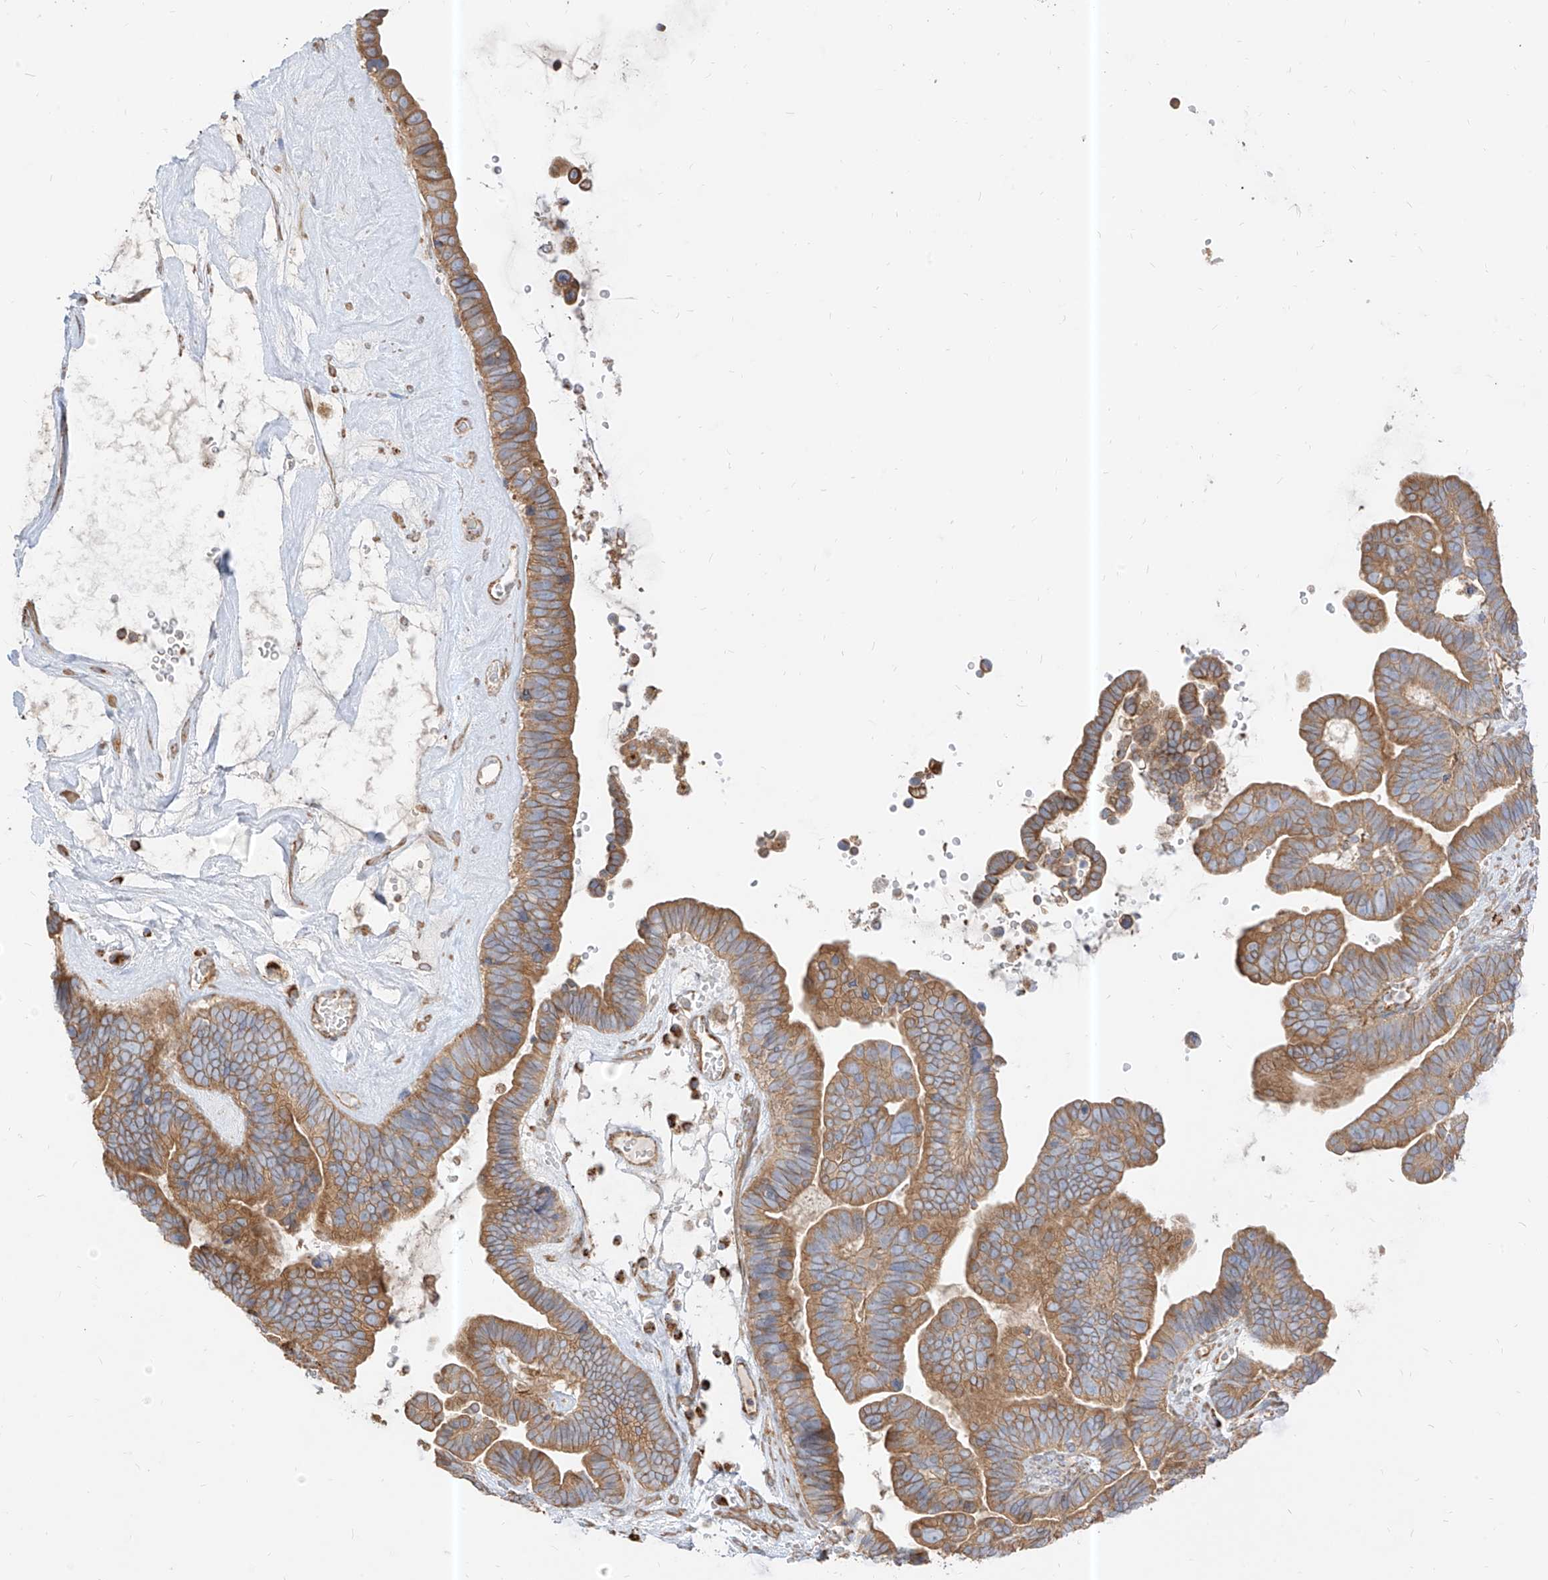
{"staining": {"intensity": "moderate", "quantity": ">75%", "location": "cytoplasmic/membranous"}, "tissue": "ovarian cancer", "cell_type": "Tumor cells", "image_type": "cancer", "snomed": [{"axis": "morphology", "description": "Cystadenocarcinoma, serous, NOS"}, {"axis": "topography", "description": "Ovary"}], "caption": "Protein staining demonstrates moderate cytoplasmic/membranous expression in approximately >75% of tumor cells in ovarian cancer.", "gene": "PLCL1", "patient": {"sex": "female", "age": 56}}